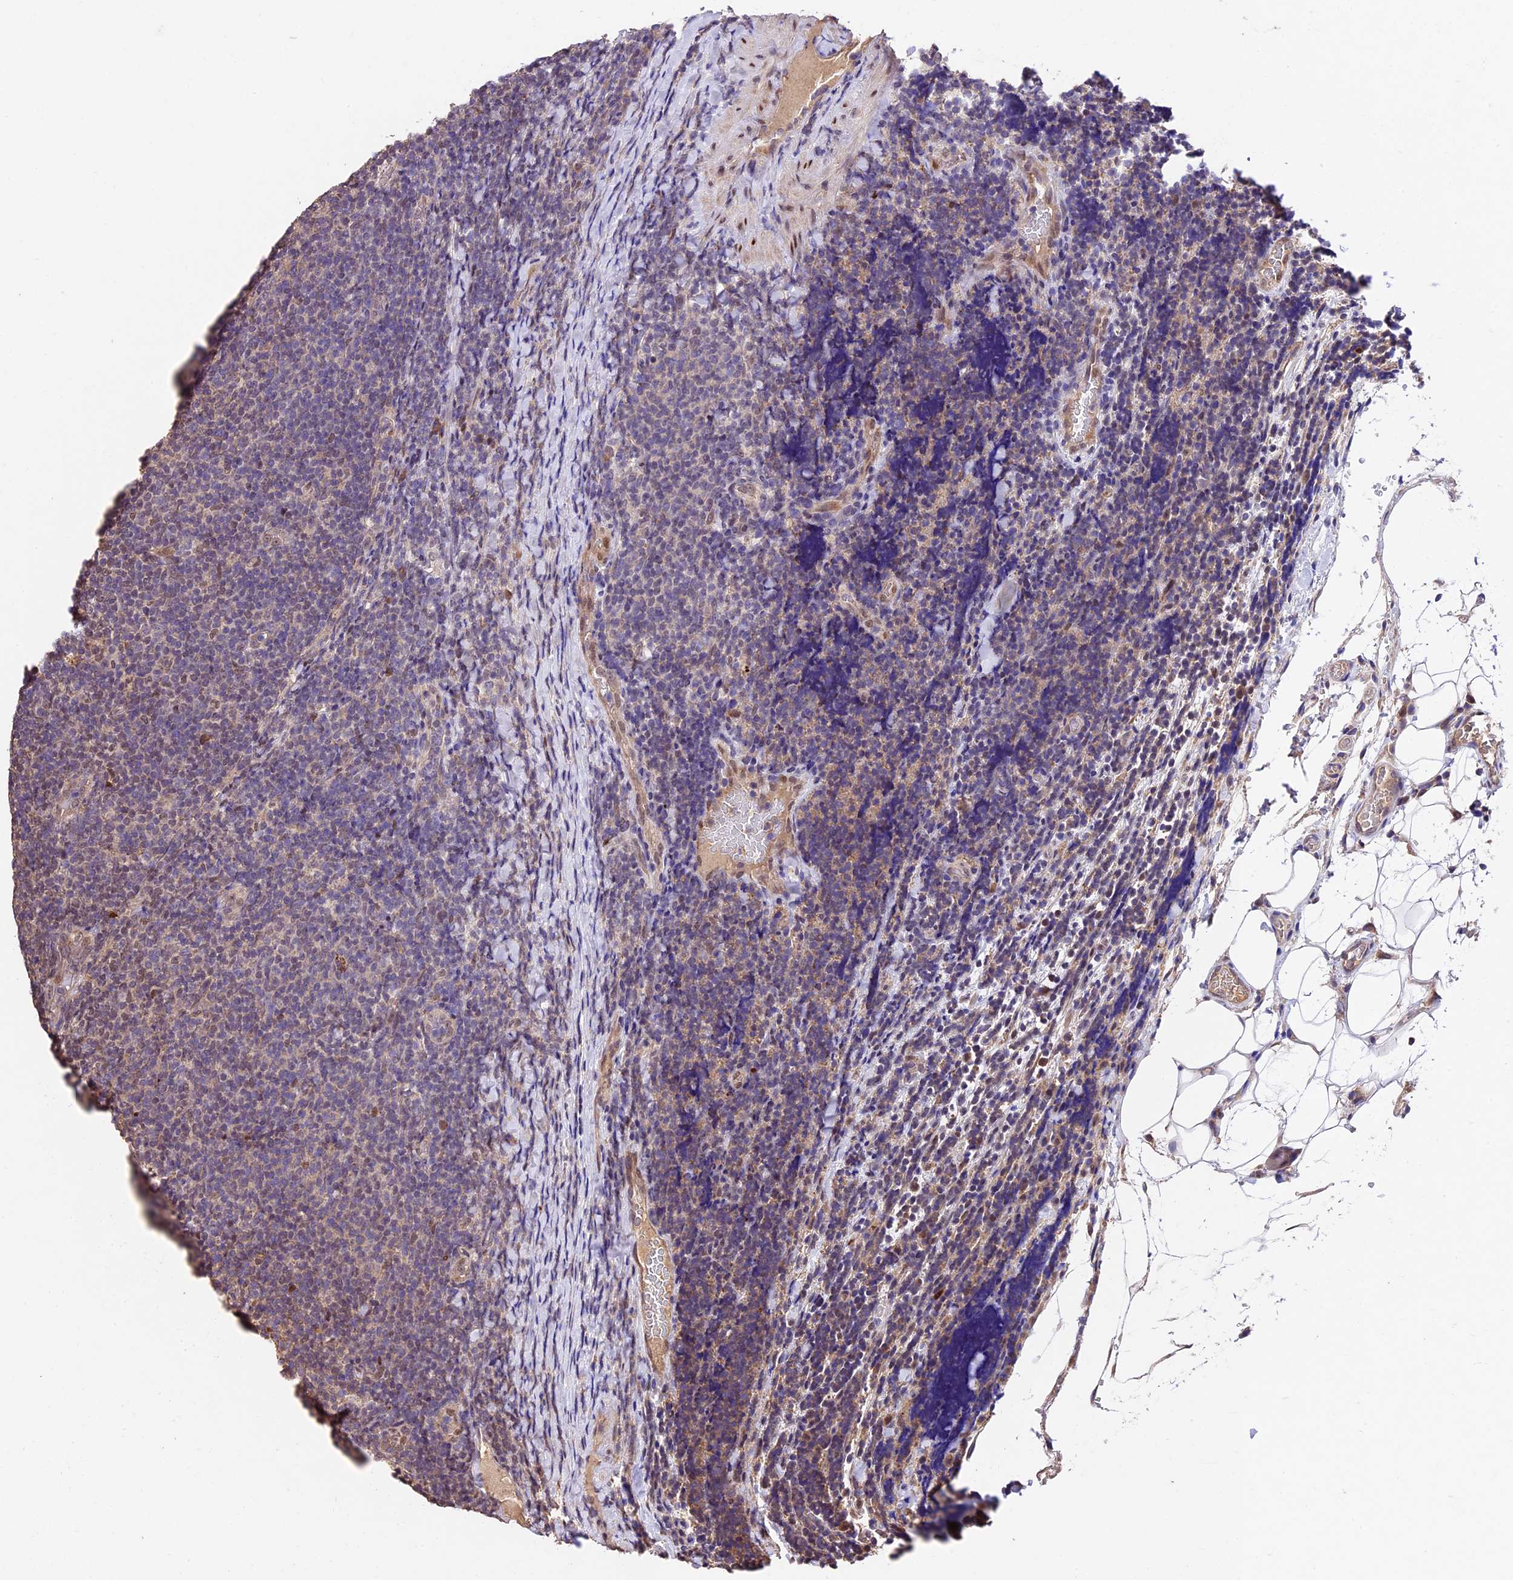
{"staining": {"intensity": "negative", "quantity": "none", "location": "none"}, "tissue": "lymphoma", "cell_type": "Tumor cells", "image_type": "cancer", "snomed": [{"axis": "morphology", "description": "Malignant lymphoma, non-Hodgkin's type, Low grade"}, {"axis": "topography", "description": "Lymph node"}], "caption": "An immunohistochemistry image of low-grade malignant lymphoma, non-Hodgkin's type is shown. There is no staining in tumor cells of low-grade malignant lymphoma, non-Hodgkin's type.", "gene": "SBNO2", "patient": {"sex": "male", "age": 66}}